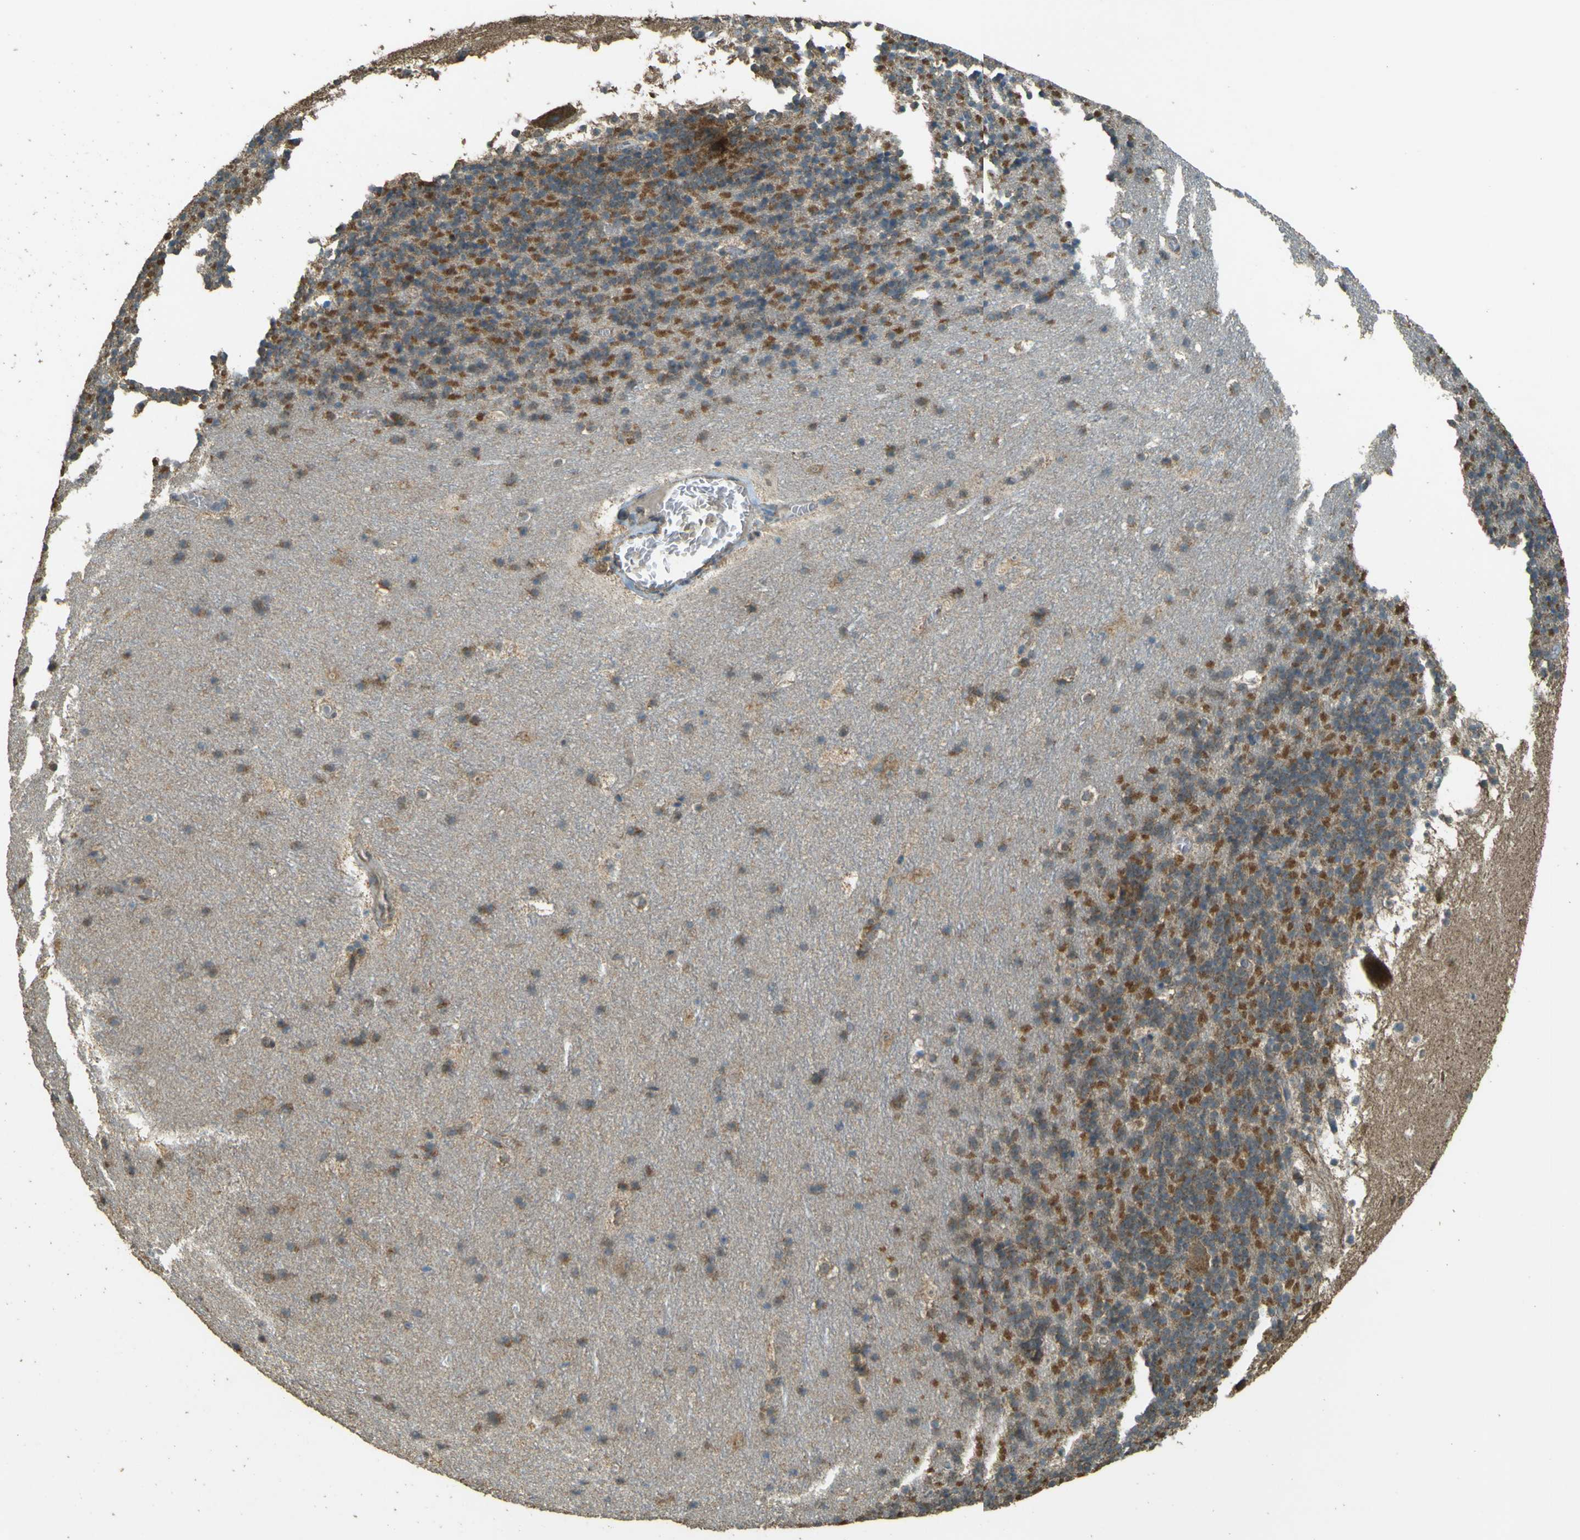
{"staining": {"intensity": "moderate", "quantity": "25%-75%", "location": "cytoplasmic/membranous"}, "tissue": "cerebellum", "cell_type": "Cells in granular layer", "image_type": "normal", "snomed": [{"axis": "morphology", "description": "Normal tissue, NOS"}, {"axis": "topography", "description": "Cerebellum"}], "caption": "A photomicrograph of cerebellum stained for a protein exhibits moderate cytoplasmic/membranous brown staining in cells in granular layer.", "gene": "GOLGA1", "patient": {"sex": "male", "age": 45}}